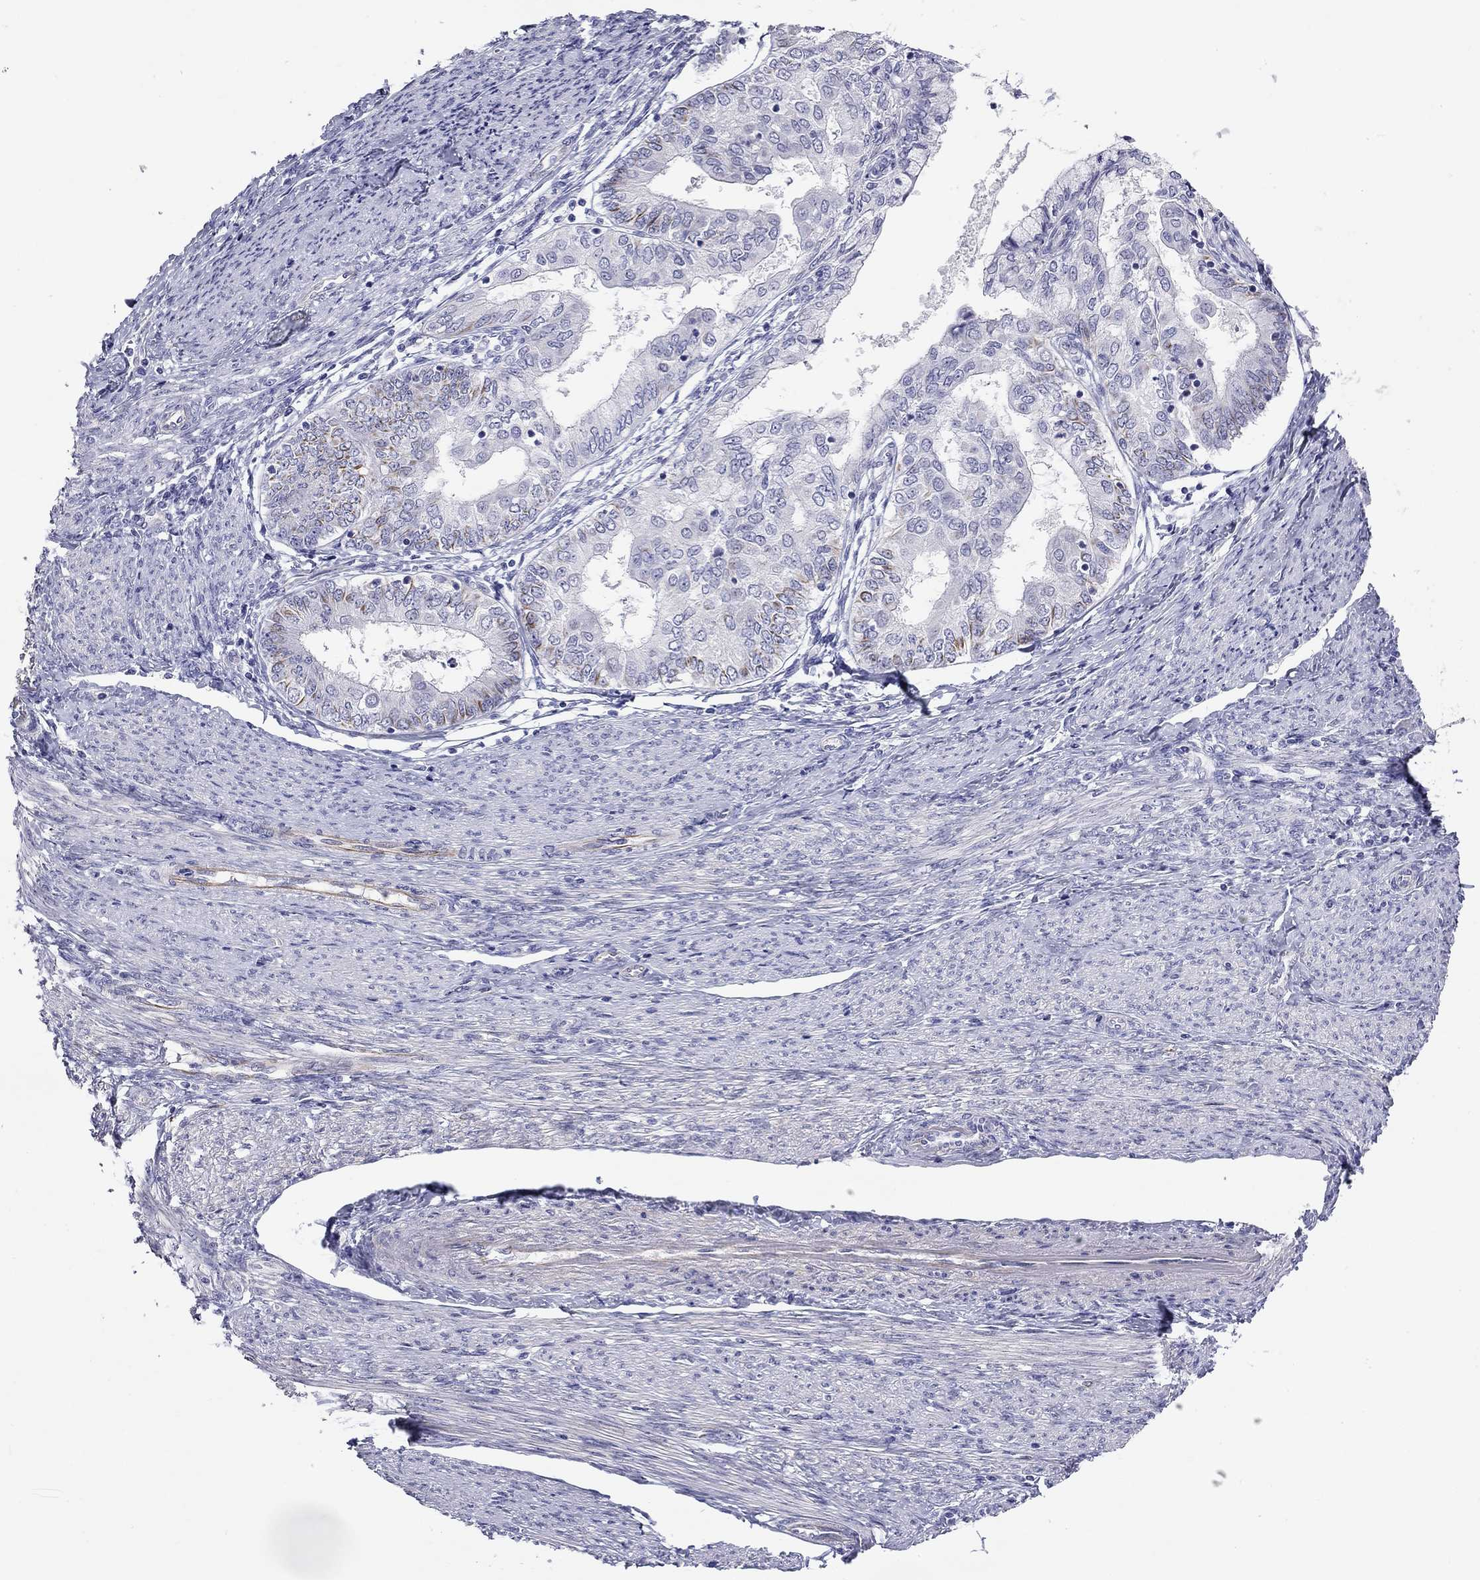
{"staining": {"intensity": "negative", "quantity": "none", "location": "none"}, "tissue": "endometrial cancer", "cell_type": "Tumor cells", "image_type": "cancer", "snomed": [{"axis": "morphology", "description": "Adenocarcinoma, NOS"}, {"axis": "topography", "description": "Endometrium"}], "caption": "DAB immunohistochemical staining of endometrial adenocarcinoma reveals no significant expression in tumor cells.", "gene": "RTL1", "patient": {"sex": "female", "age": 68}}